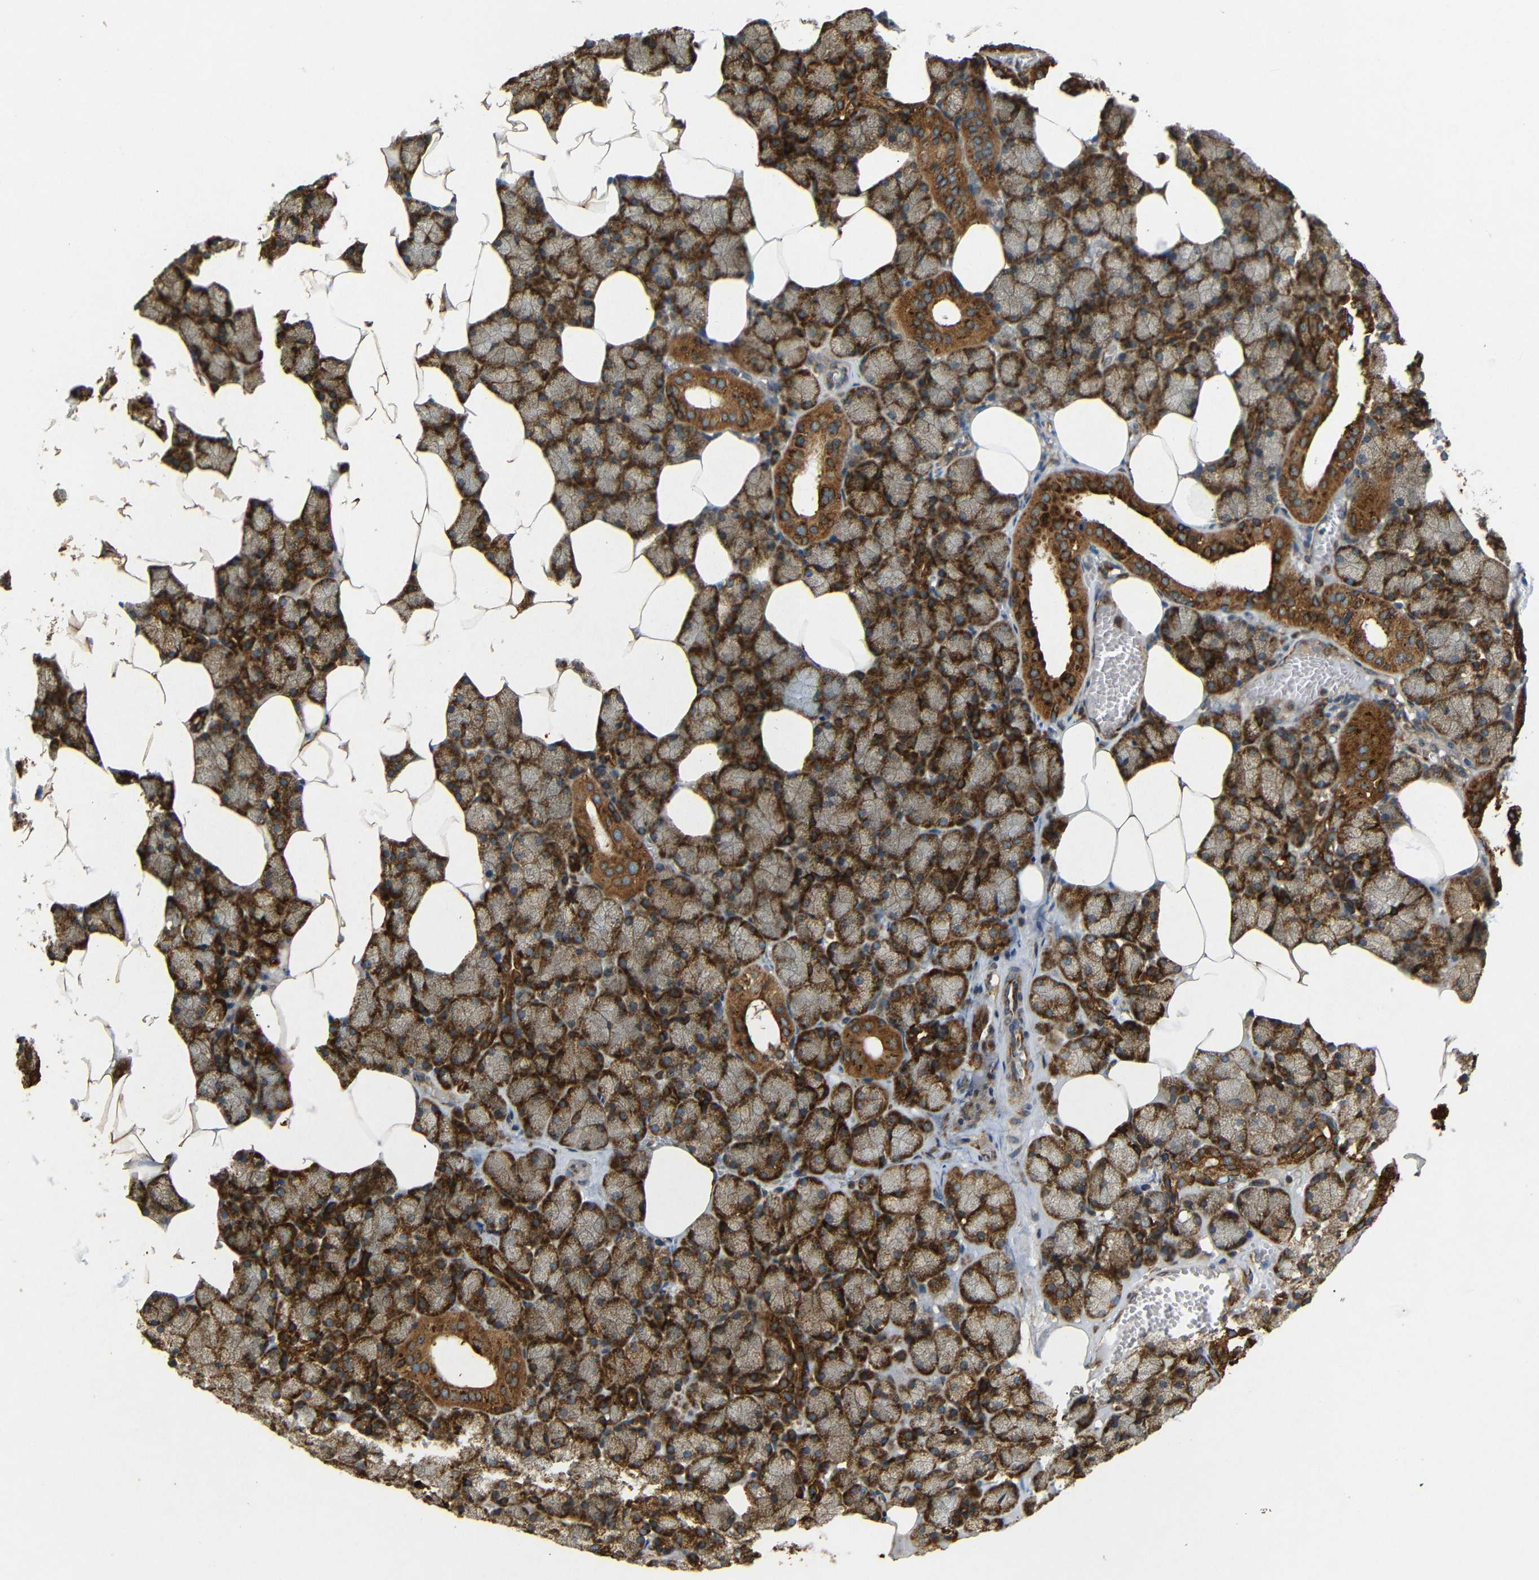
{"staining": {"intensity": "strong", "quantity": ">75%", "location": "cytoplasmic/membranous"}, "tissue": "salivary gland", "cell_type": "Glandular cells", "image_type": "normal", "snomed": [{"axis": "morphology", "description": "Normal tissue, NOS"}, {"axis": "topography", "description": "Salivary gland"}], "caption": "Human salivary gland stained with a protein marker reveals strong staining in glandular cells.", "gene": "BTF3", "patient": {"sex": "male", "age": 62}}